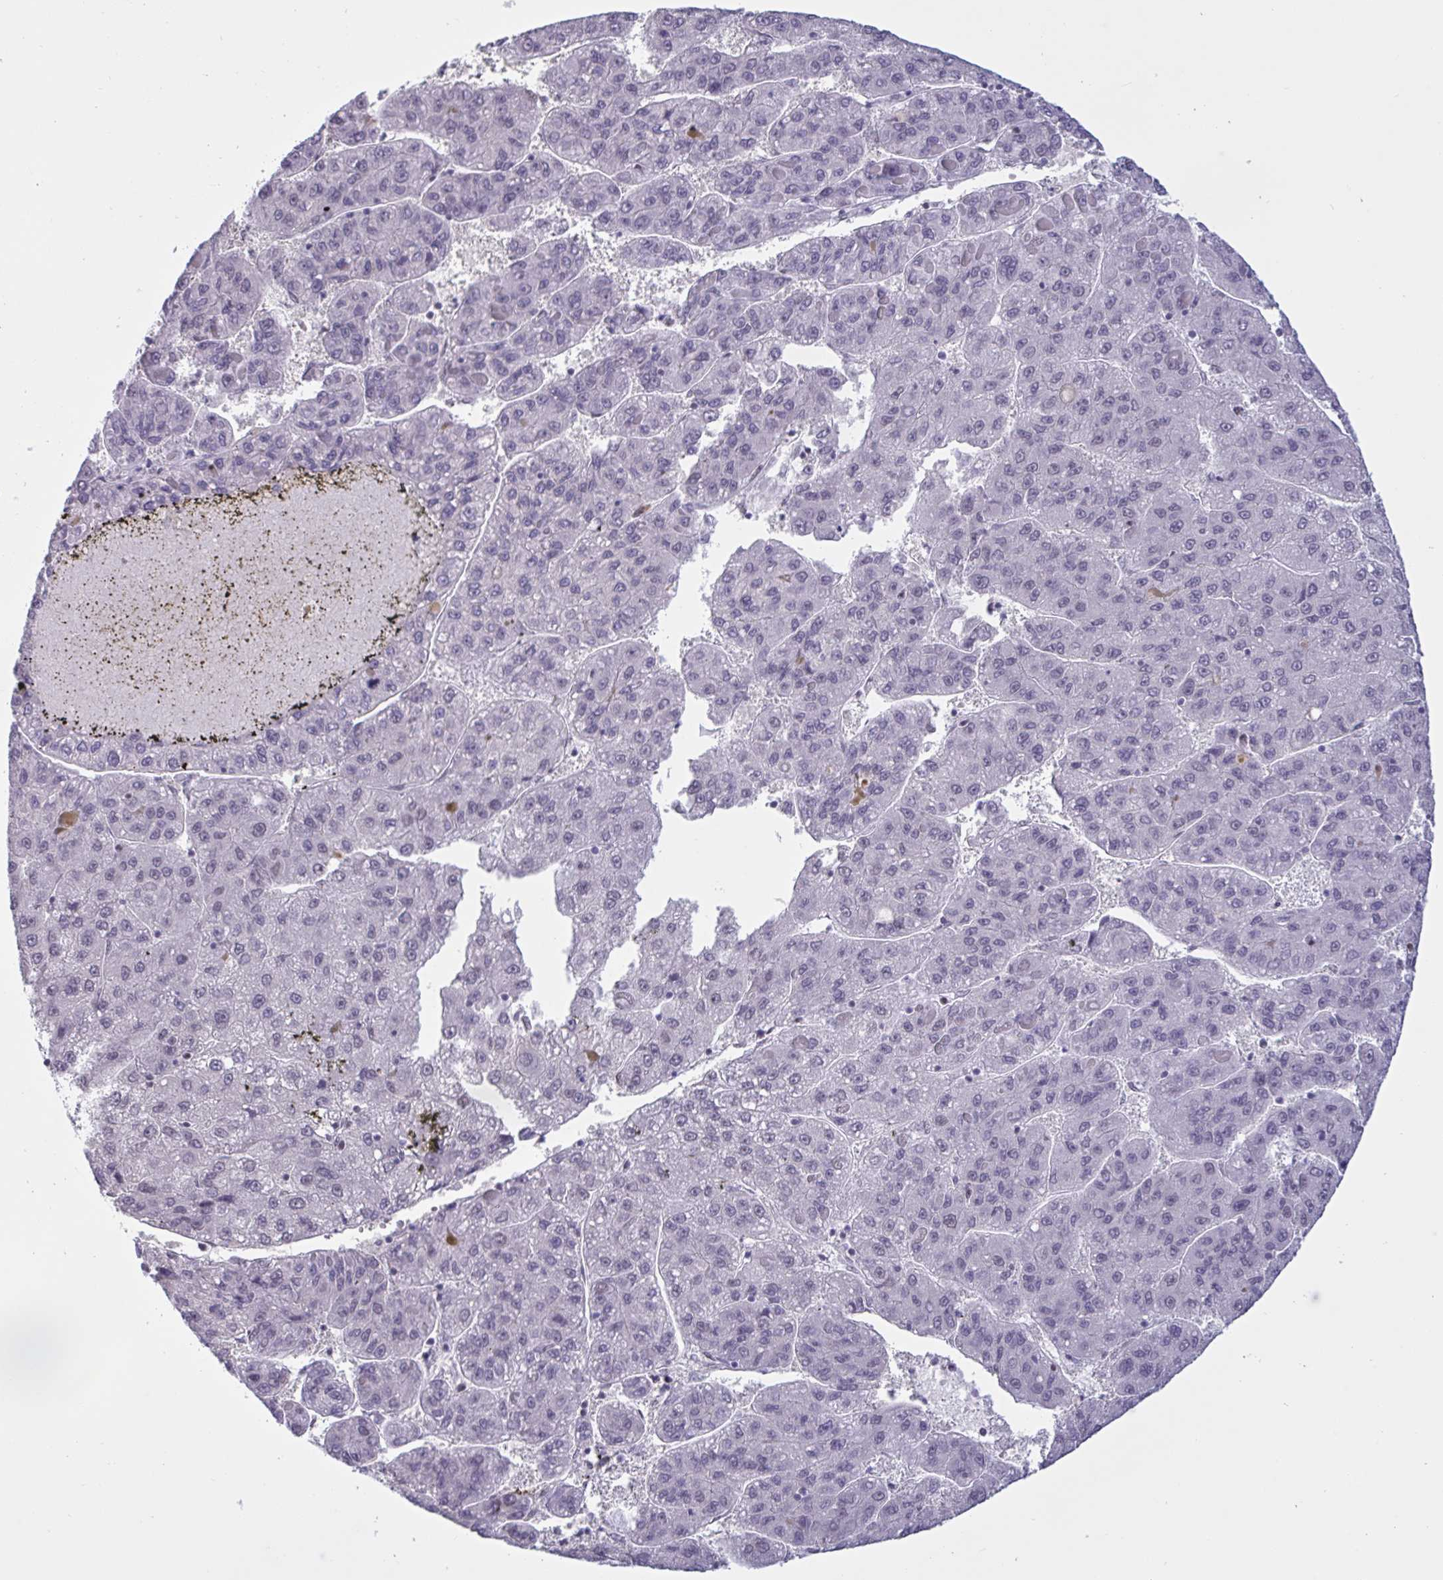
{"staining": {"intensity": "negative", "quantity": "none", "location": "none"}, "tissue": "liver cancer", "cell_type": "Tumor cells", "image_type": "cancer", "snomed": [{"axis": "morphology", "description": "Carcinoma, Hepatocellular, NOS"}, {"axis": "topography", "description": "Liver"}], "caption": "Immunohistochemistry (IHC) image of liver cancer (hepatocellular carcinoma) stained for a protein (brown), which shows no staining in tumor cells.", "gene": "CBFA2T2", "patient": {"sex": "female", "age": 82}}